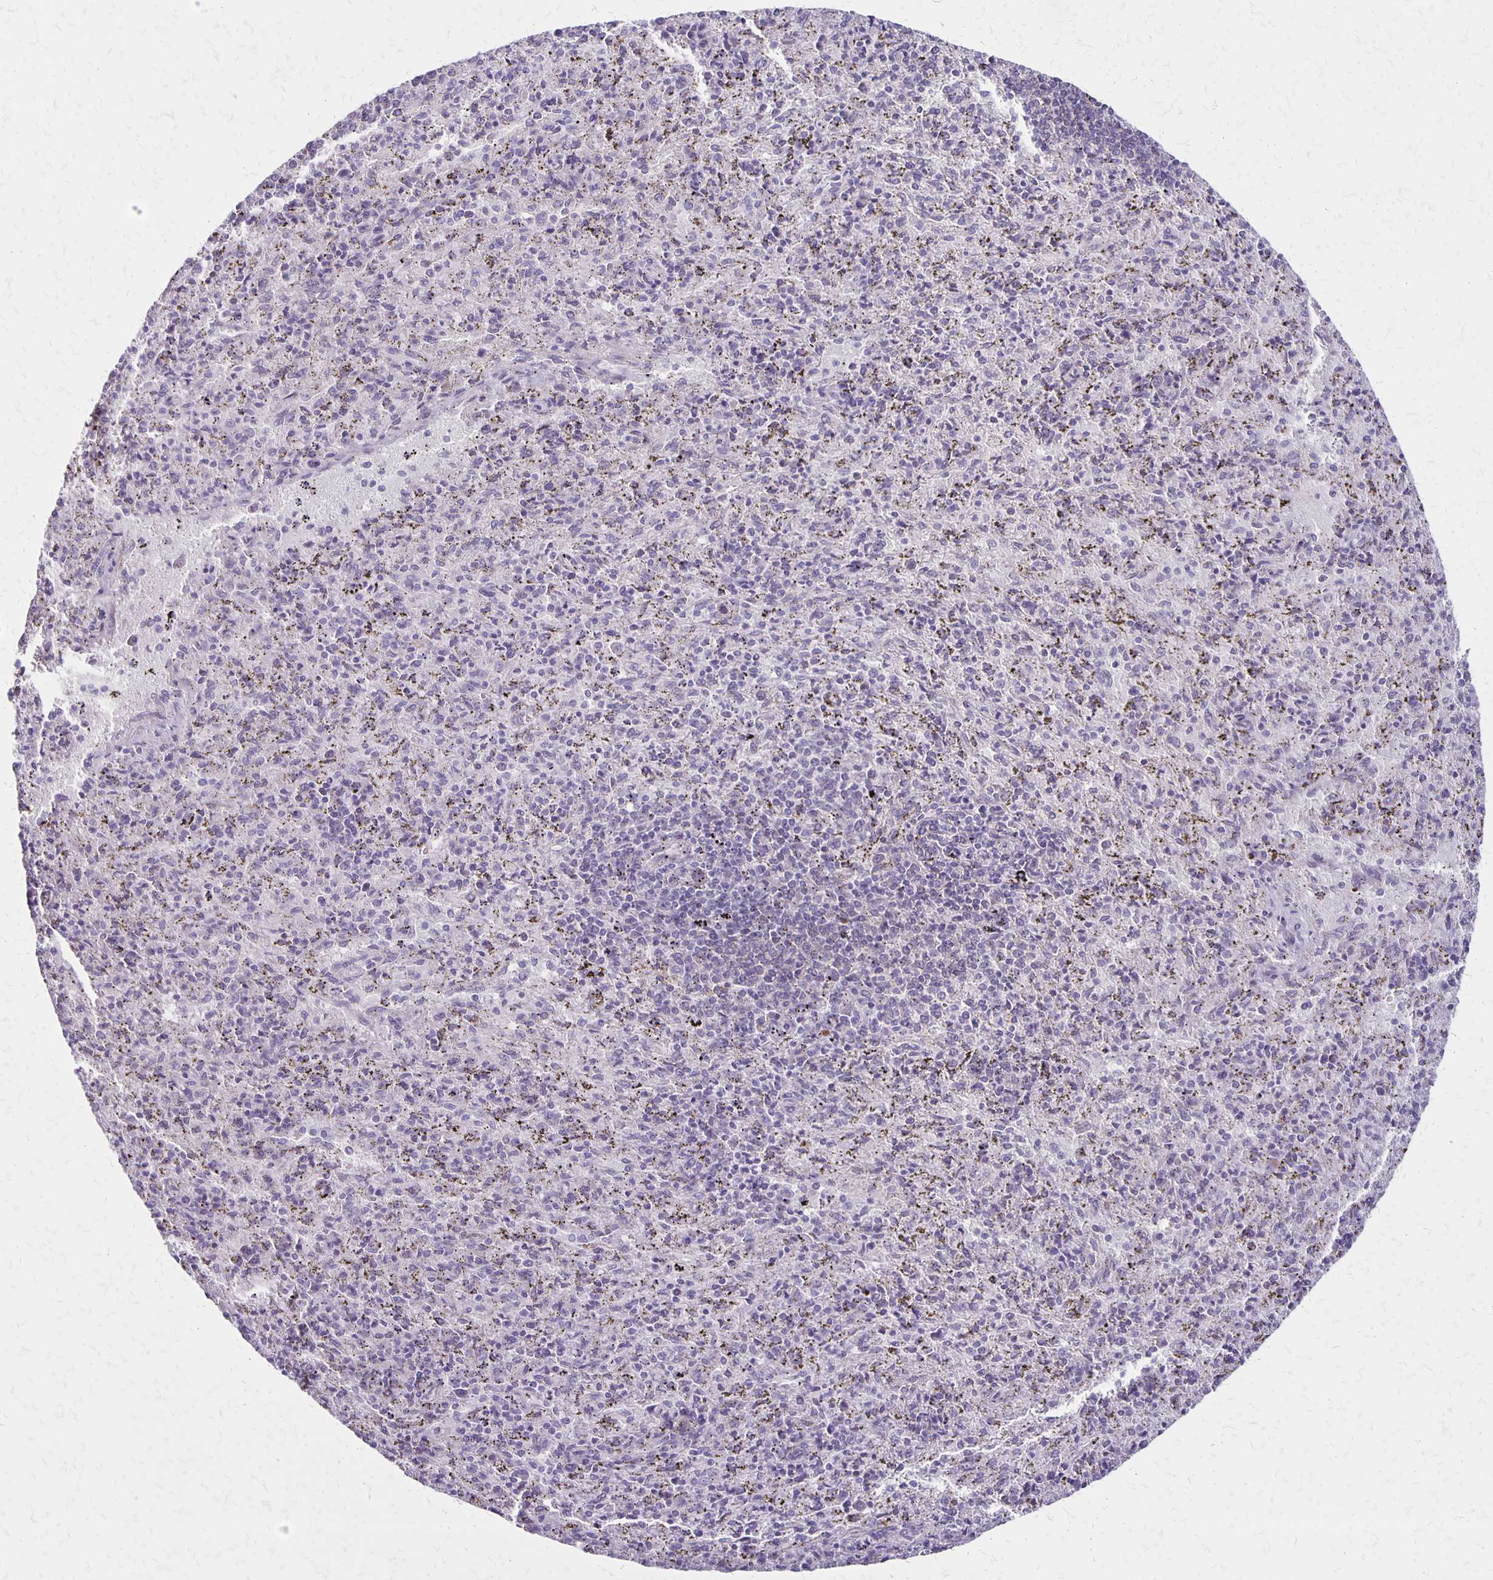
{"staining": {"intensity": "negative", "quantity": "none", "location": "none"}, "tissue": "spleen", "cell_type": "Cells in red pulp", "image_type": "normal", "snomed": [{"axis": "morphology", "description": "Normal tissue, NOS"}, {"axis": "topography", "description": "Spleen"}], "caption": "DAB immunohistochemical staining of unremarkable human spleen reveals no significant positivity in cells in red pulp. (Stains: DAB (3,3'-diaminobenzidine) IHC with hematoxylin counter stain, Microscopy: brightfield microscopy at high magnification).", "gene": "HOMER1", "patient": {"sex": "male", "age": 57}}